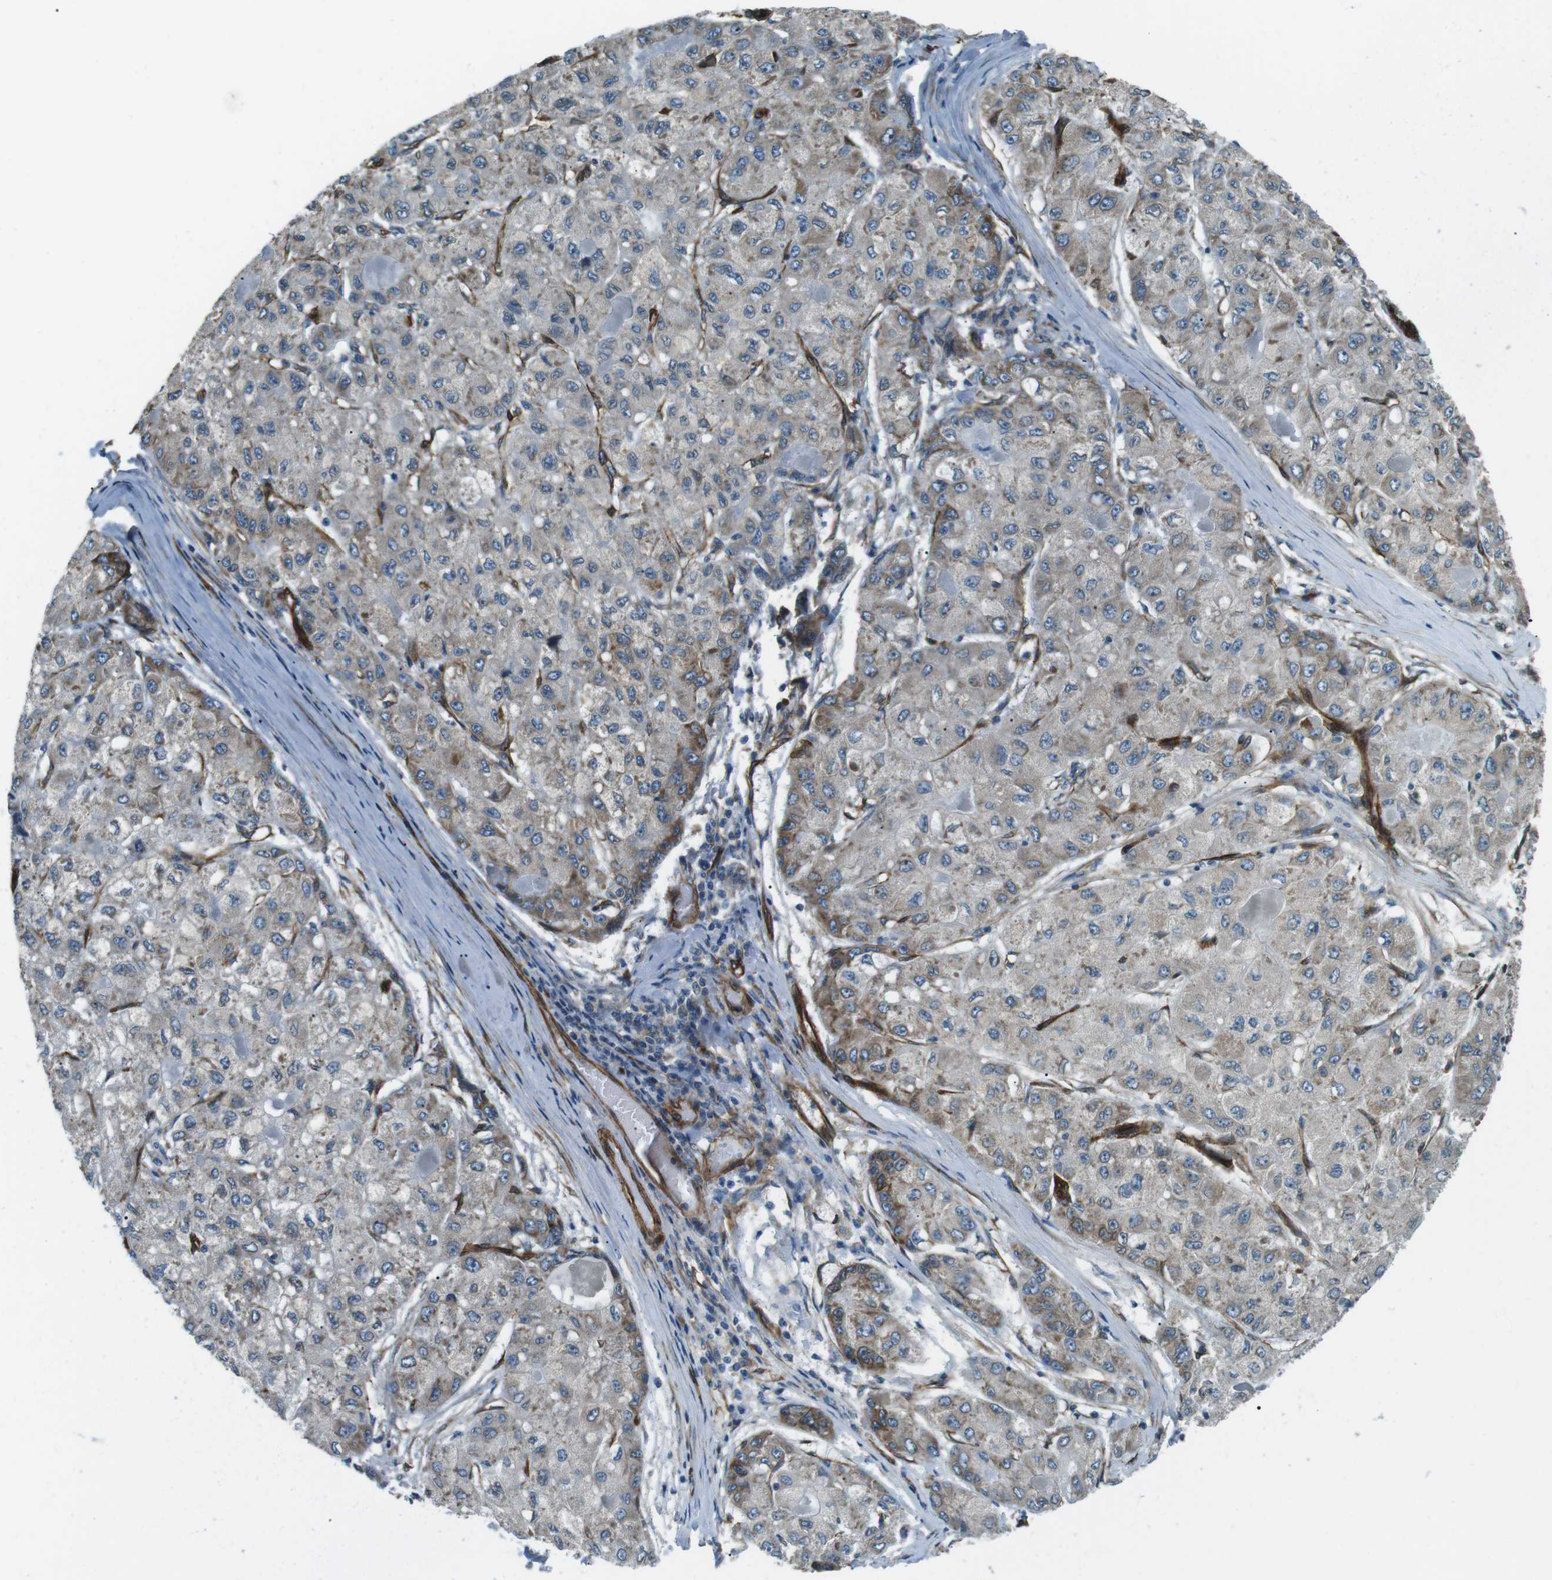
{"staining": {"intensity": "moderate", "quantity": "<25%", "location": "cytoplasmic/membranous"}, "tissue": "liver cancer", "cell_type": "Tumor cells", "image_type": "cancer", "snomed": [{"axis": "morphology", "description": "Carcinoma, Hepatocellular, NOS"}, {"axis": "topography", "description": "Liver"}], "caption": "This is an image of immunohistochemistry (IHC) staining of liver hepatocellular carcinoma, which shows moderate expression in the cytoplasmic/membranous of tumor cells.", "gene": "ODR4", "patient": {"sex": "male", "age": 80}}